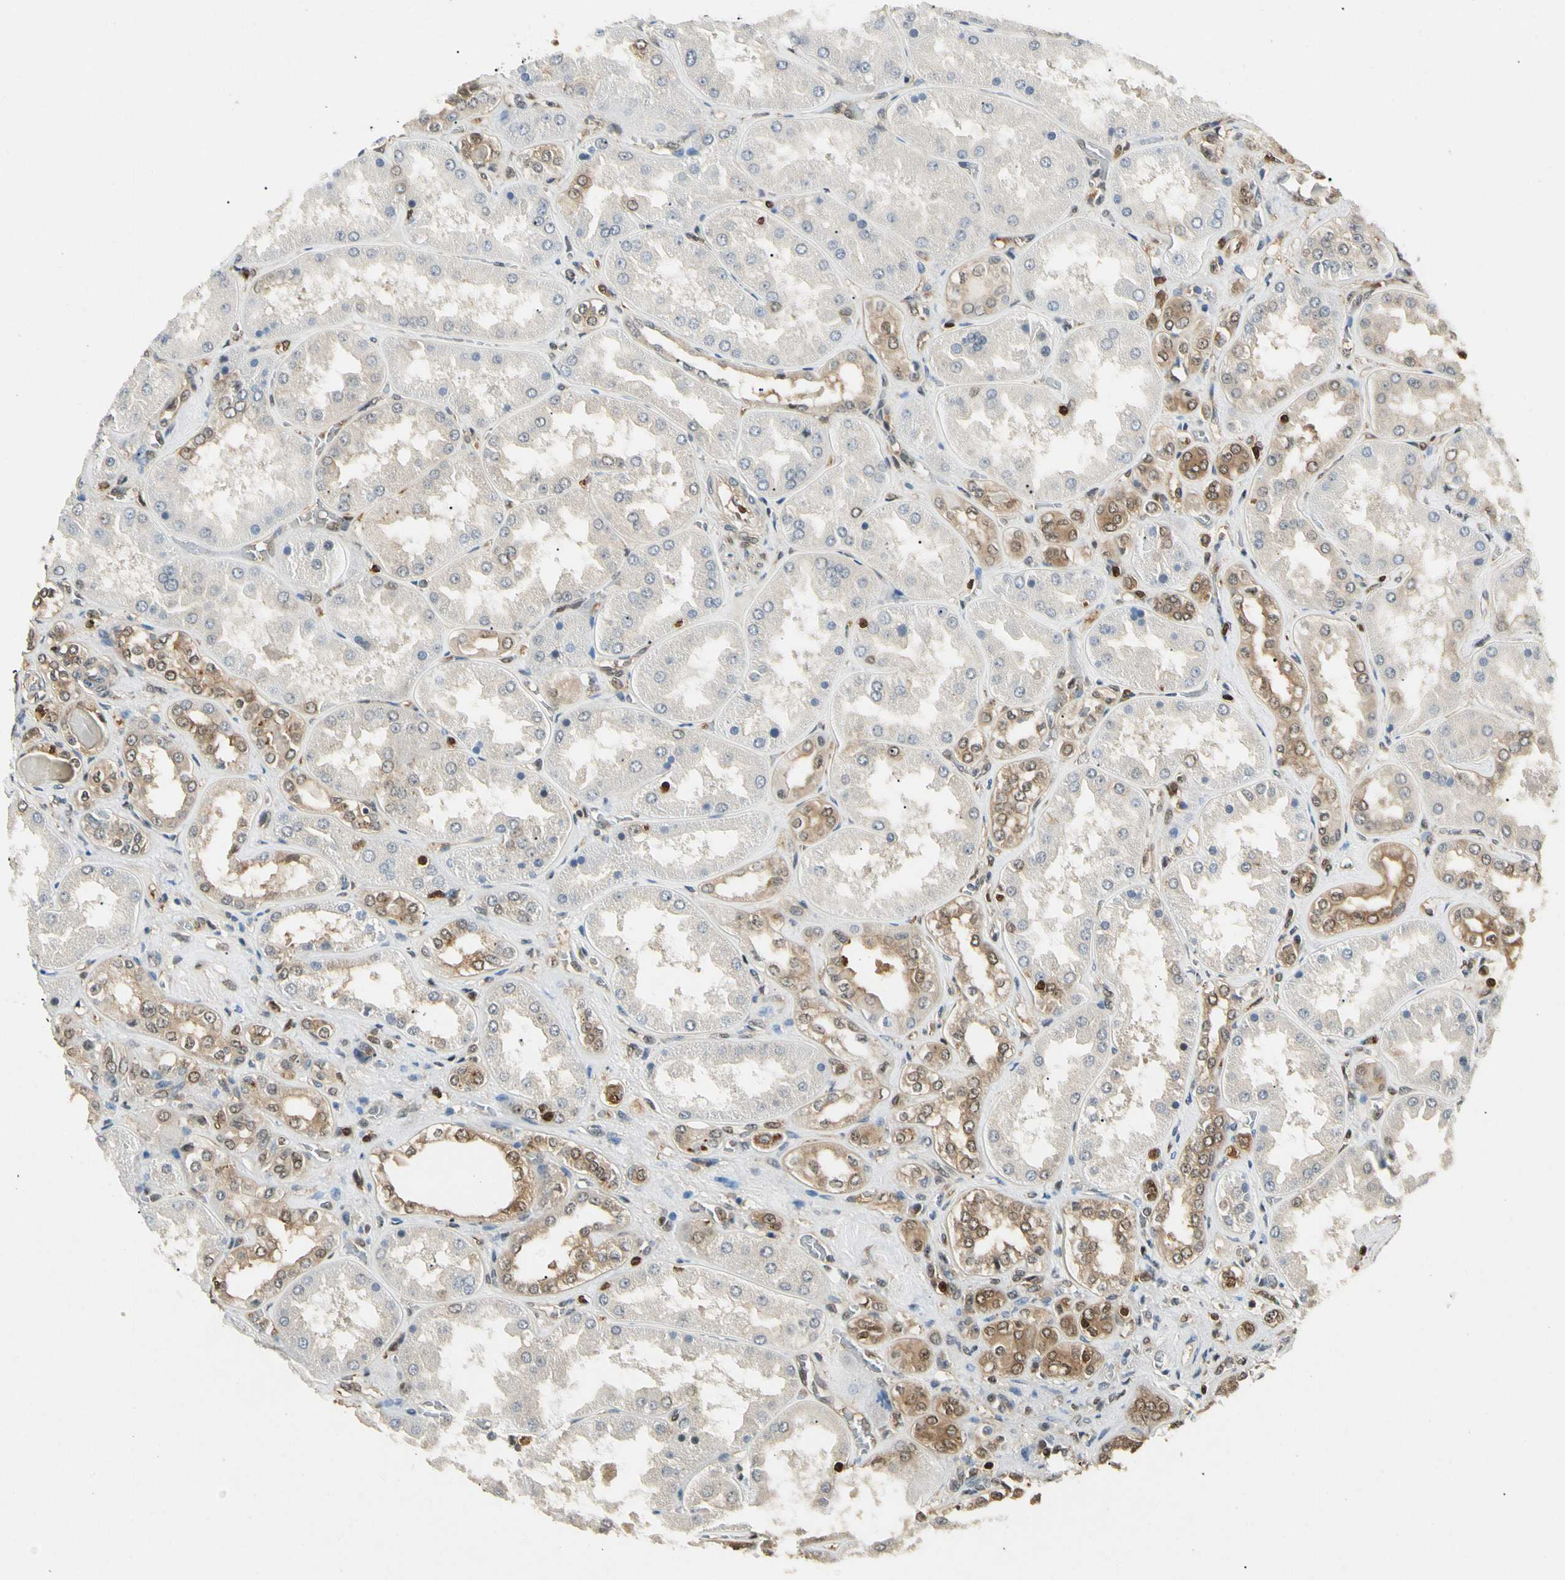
{"staining": {"intensity": "moderate", "quantity": "<25%", "location": "cytoplasmic/membranous"}, "tissue": "kidney", "cell_type": "Cells in glomeruli", "image_type": "normal", "snomed": [{"axis": "morphology", "description": "Normal tissue, NOS"}, {"axis": "topography", "description": "Kidney"}], "caption": "High-magnification brightfield microscopy of normal kidney stained with DAB (brown) and counterstained with hematoxylin (blue). cells in glomeruli exhibit moderate cytoplasmic/membranous positivity is appreciated in about<25% of cells. Using DAB (brown) and hematoxylin (blue) stains, captured at high magnification using brightfield microscopy.", "gene": "YWHAB", "patient": {"sex": "female", "age": 56}}